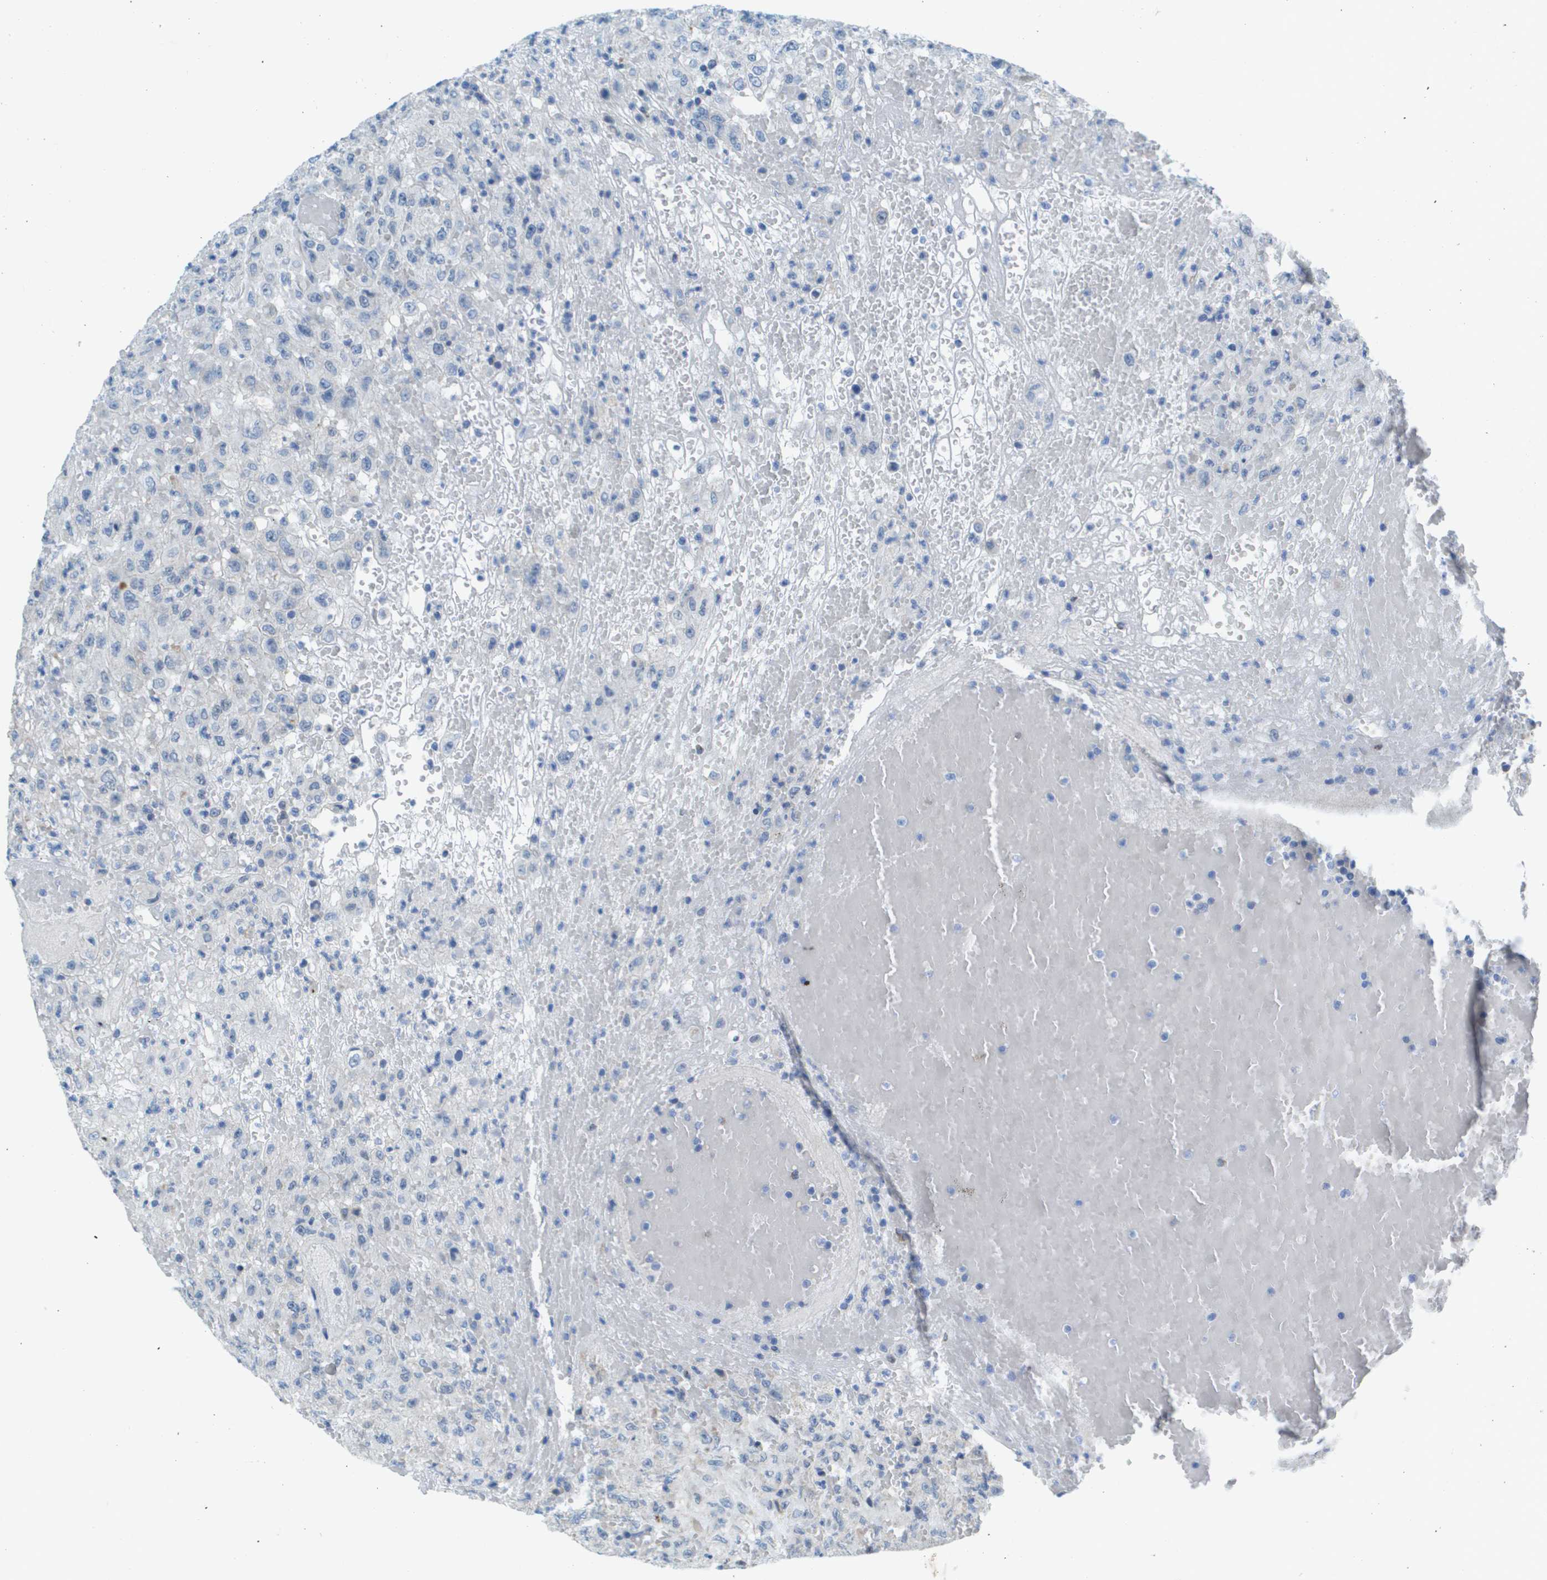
{"staining": {"intensity": "negative", "quantity": "none", "location": "none"}, "tissue": "urothelial cancer", "cell_type": "Tumor cells", "image_type": "cancer", "snomed": [{"axis": "morphology", "description": "Urothelial carcinoma, High grade"}, {"axis": "topography", "description": "Urinary bladder"}], "caption": "Immunohistochemical staining of urothelial cancer reveals no significant expression in tumor cells. Brightfield microscopy of immunohistochemistry stained with DAB (3,3'-diaminobenzidine) (brown) and hematoxylin (blue), captured at high magnification.", "gene": "SDC1", "patient": {"sex": "male", "age": 46}}